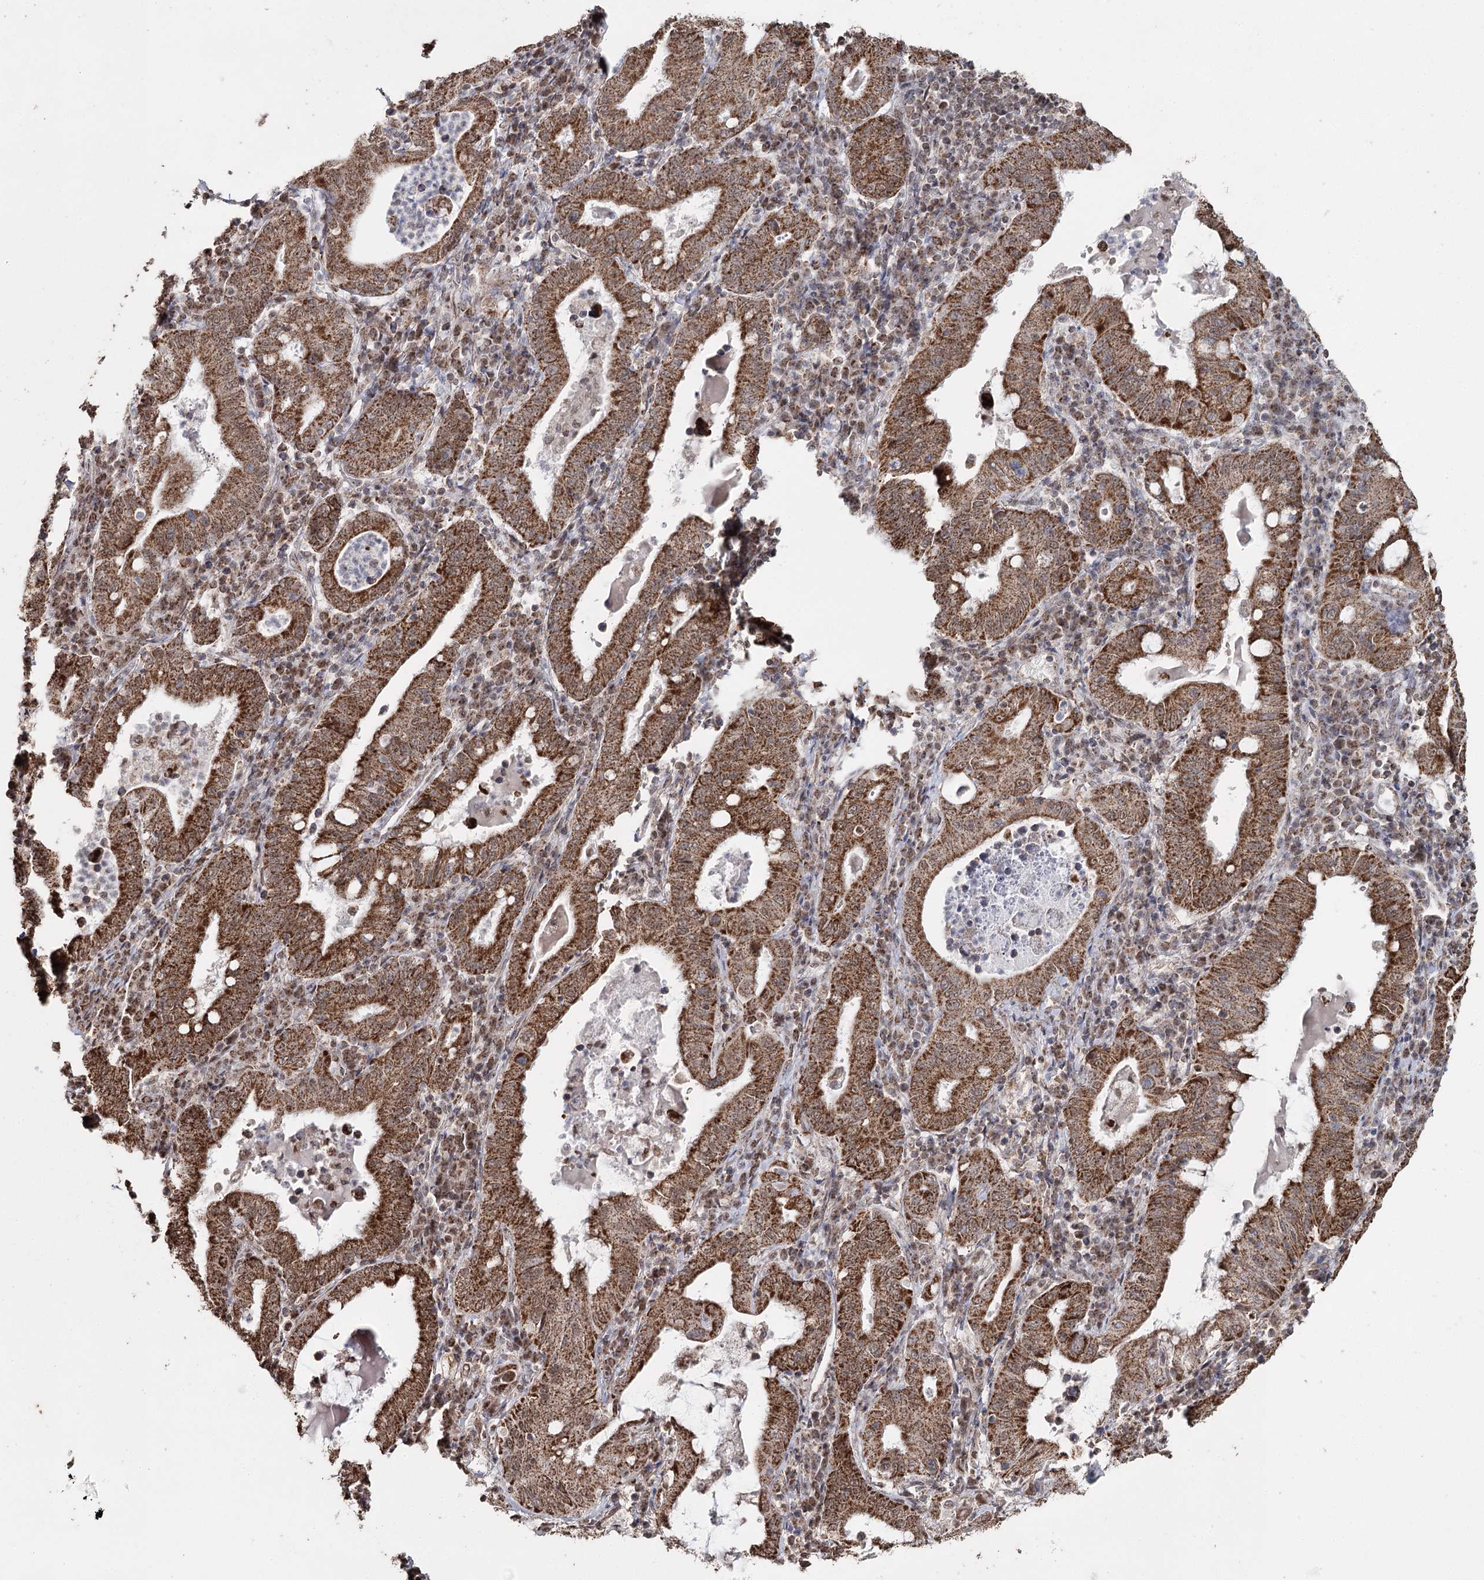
{"staining": {"intensity": "strong", "quantity": ">75%", "location": "cytoplasmic/membranous"}, "tissue": "stomach cancer", "cell_type": "Tumor cells", "image_type": "cancer", "snomed": [{"axis": "morphology", "description": "Normal tissue, NOS"}, {"axis": "morphology", "description": "Adenocarcinoma, NOS"}, {"axis": "topography", "description": "Esophagus"}, {"axis": "topography", "description": "Stomach, upper"}, {"axis": "topography", "description": "Peripheral nerve tissue"}], "caption": "A brown stain shows strong cytoplasmic/membranous positivity of a protein in stomach cancer tumor cells. (DAB = brown stain, brightfield microscopy at high magnification).", "gene": "PDHX", "patient": {"sex": "male", "age": 62}}